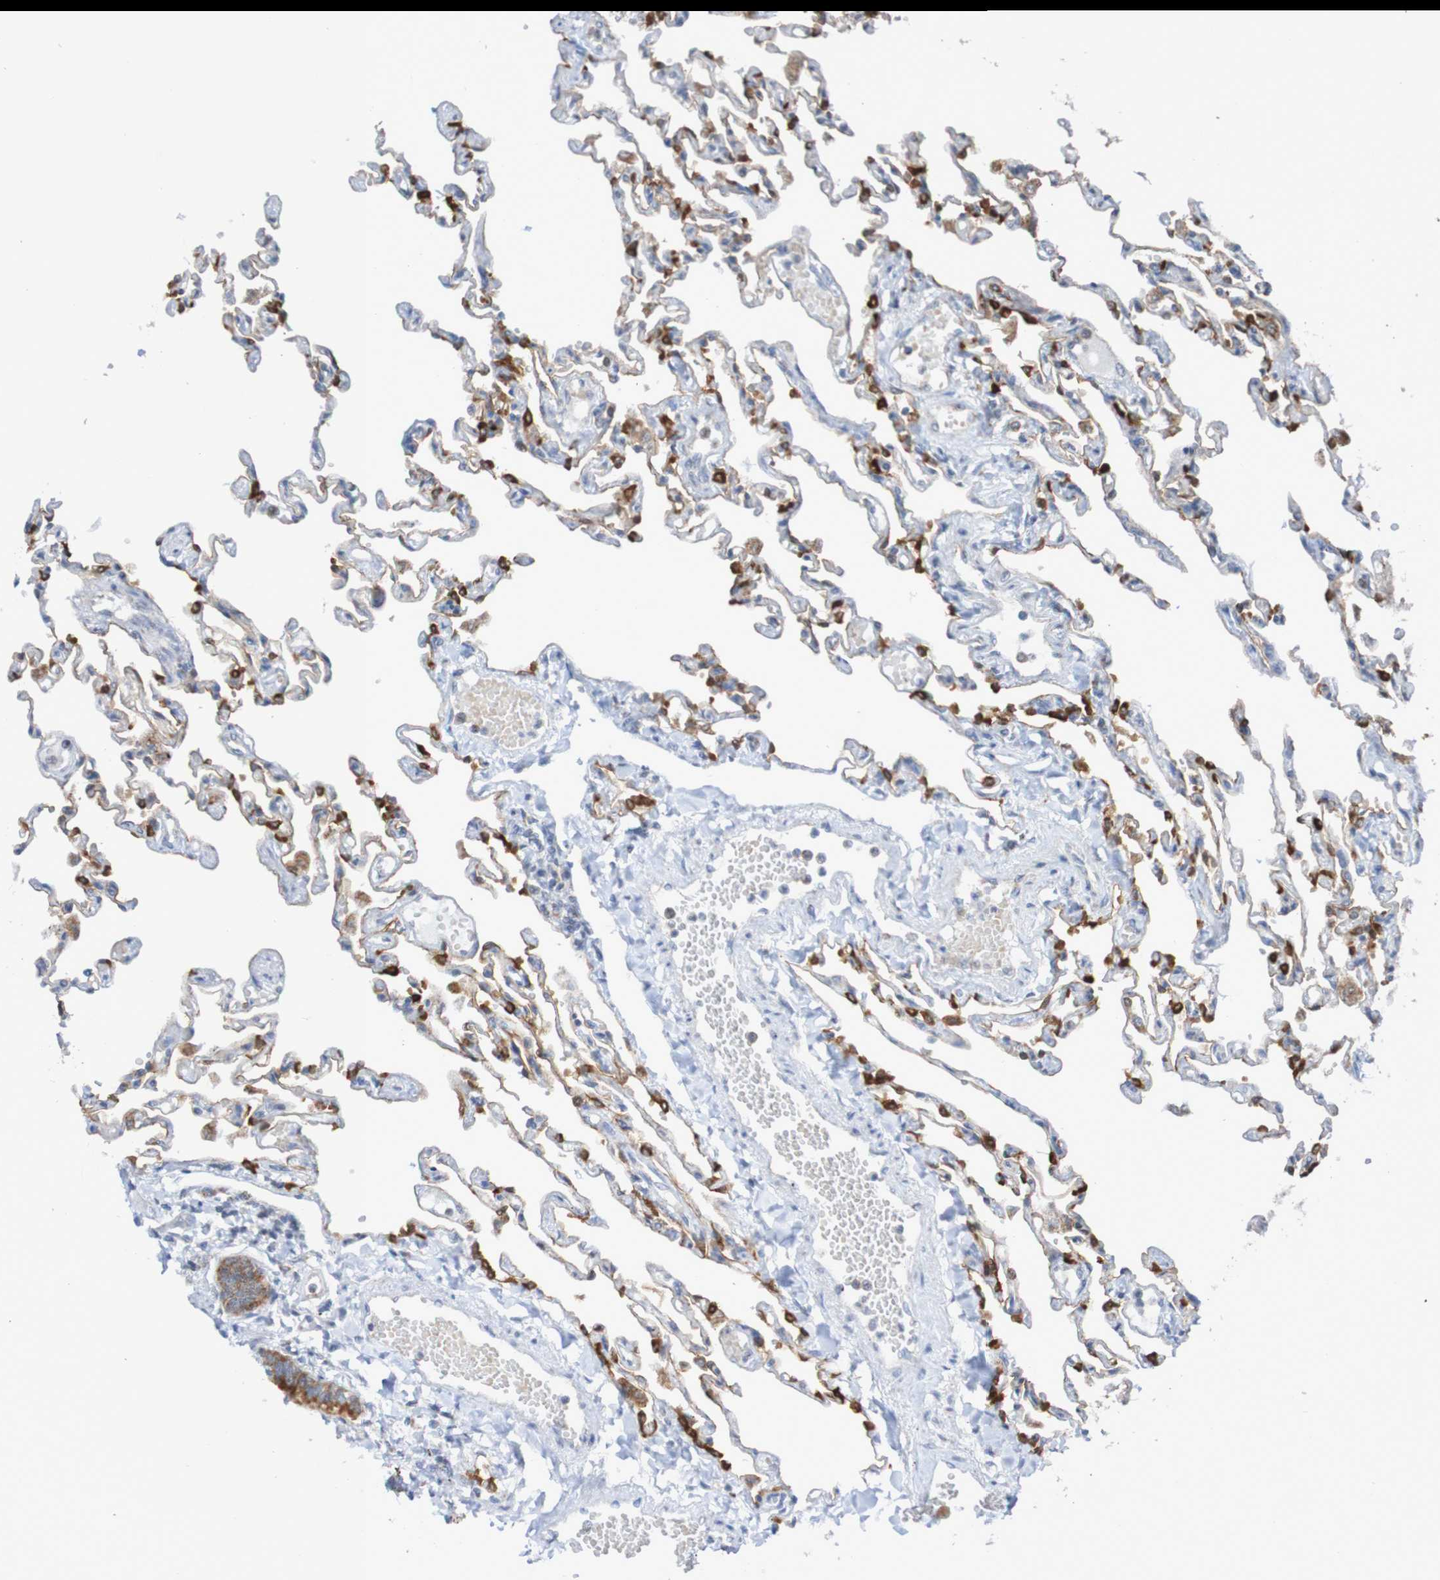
{"staining": {"intensity": "moderate", "quantity": "25%-75%", "location": "cytoplasmic/membranous"}, "tissue": "lung", "cell_type": "Alveolar cells", "image_type": "normal", "snomed": [{"axis": "morphology", "description": "Normal tissue, NOS"}, {"axis": "topography", "description": "Lung"}], "caption": "This micrograph reveals immunohistochemistry (IHC) staining of normal lung, with medium moderate cytoplasmic/membranous expression in about 25%-75% of alveolar cells.", "gene": "DVL1", "patient": {"sex": "male", "age": 21}}